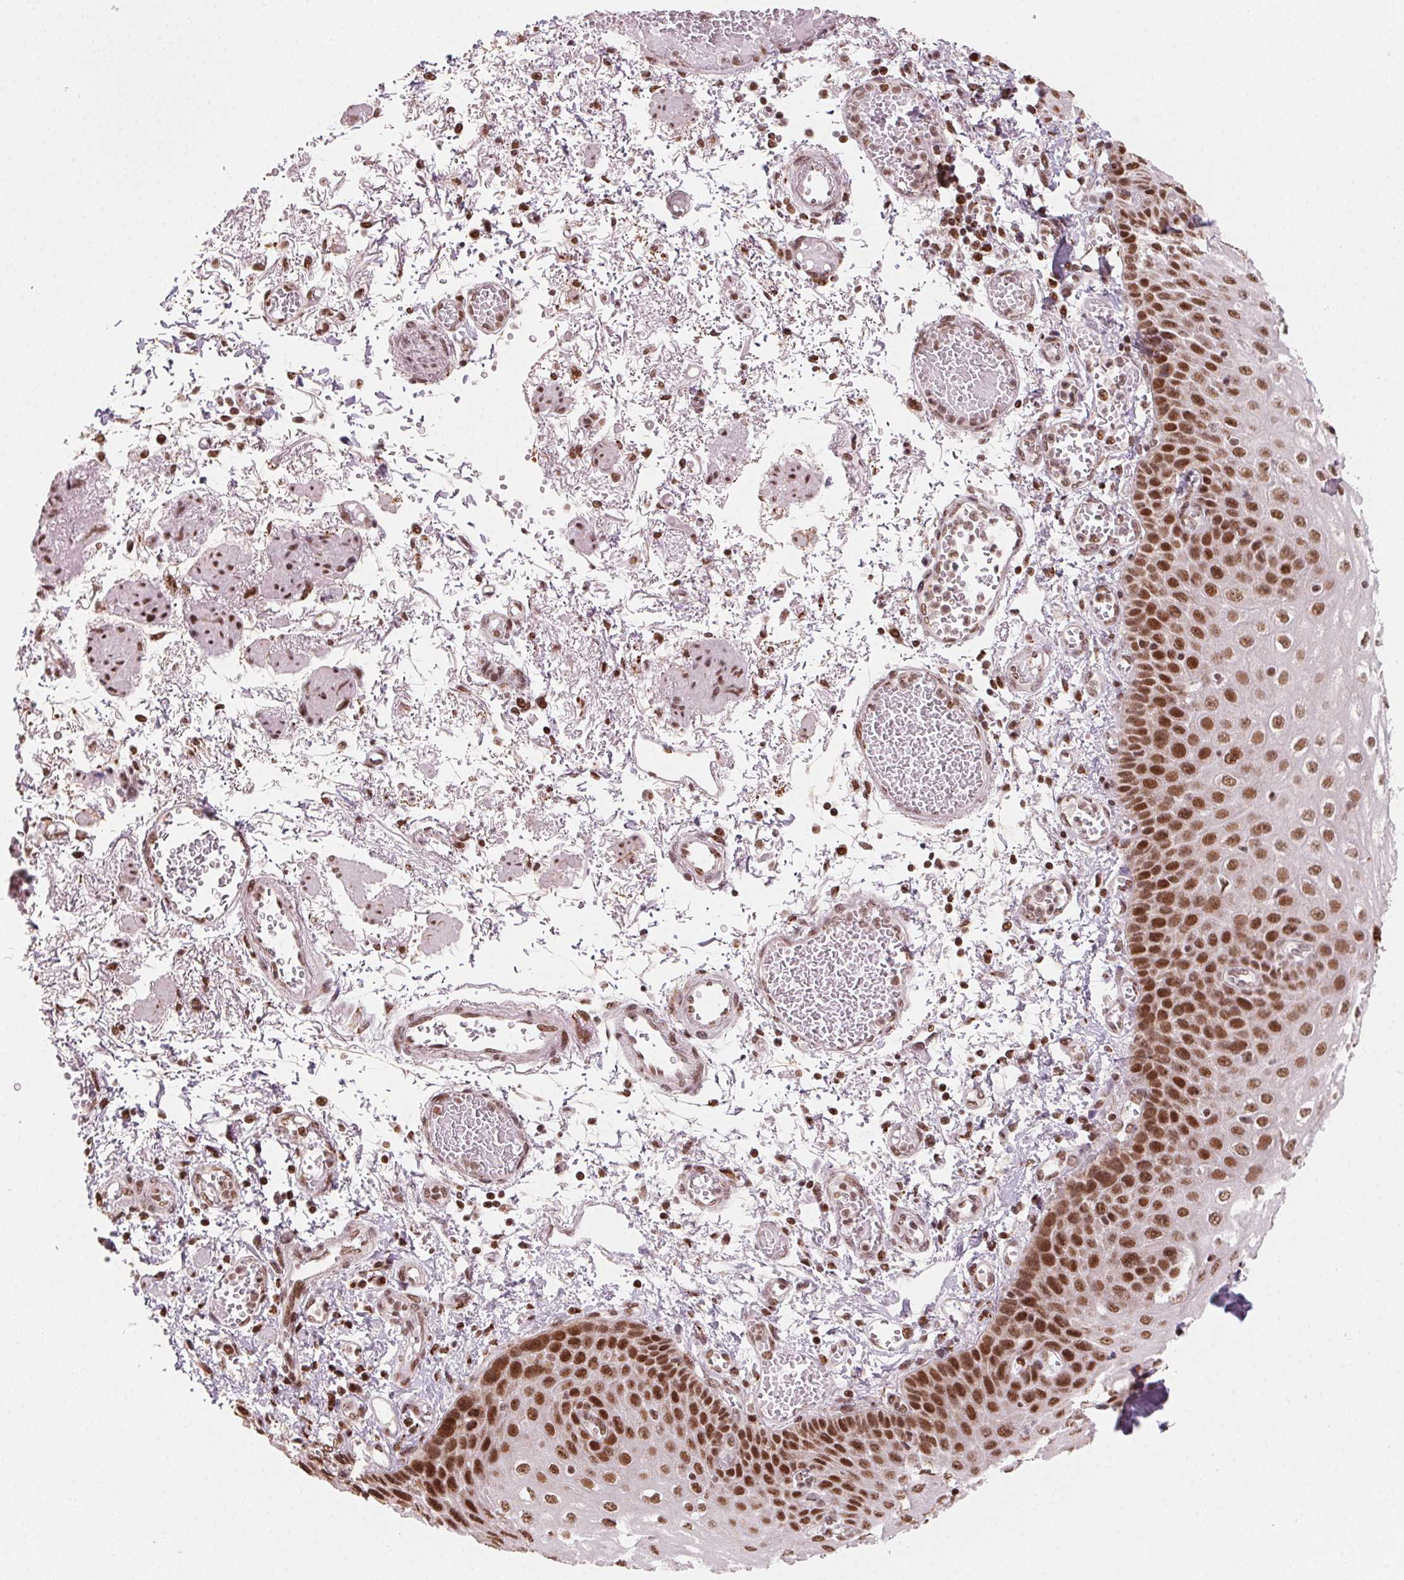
{"staining": {"intensity": "strong", "quantity": ">75%", "location": "nuclear"}, "tissue": "esophagus", "cell_type": "Squamous epithelial cells", "image_type": "normal", "snomed": [{"axis": "morphology", "description": "Normal tissue, NOS"}, {"axis": "morphology", "description": "Adenocarcinoma, NOS"}, {"axis": "topography", "description": "Esophagus"}], "caption": "About >75% of squamous epithelial cells in normal esophagus exhibit strong nuclear protein expression as visualized by brown immunohistochemical staining.", "gene": "TOPORS", "patient": {"sex": "male", "age": 81}}